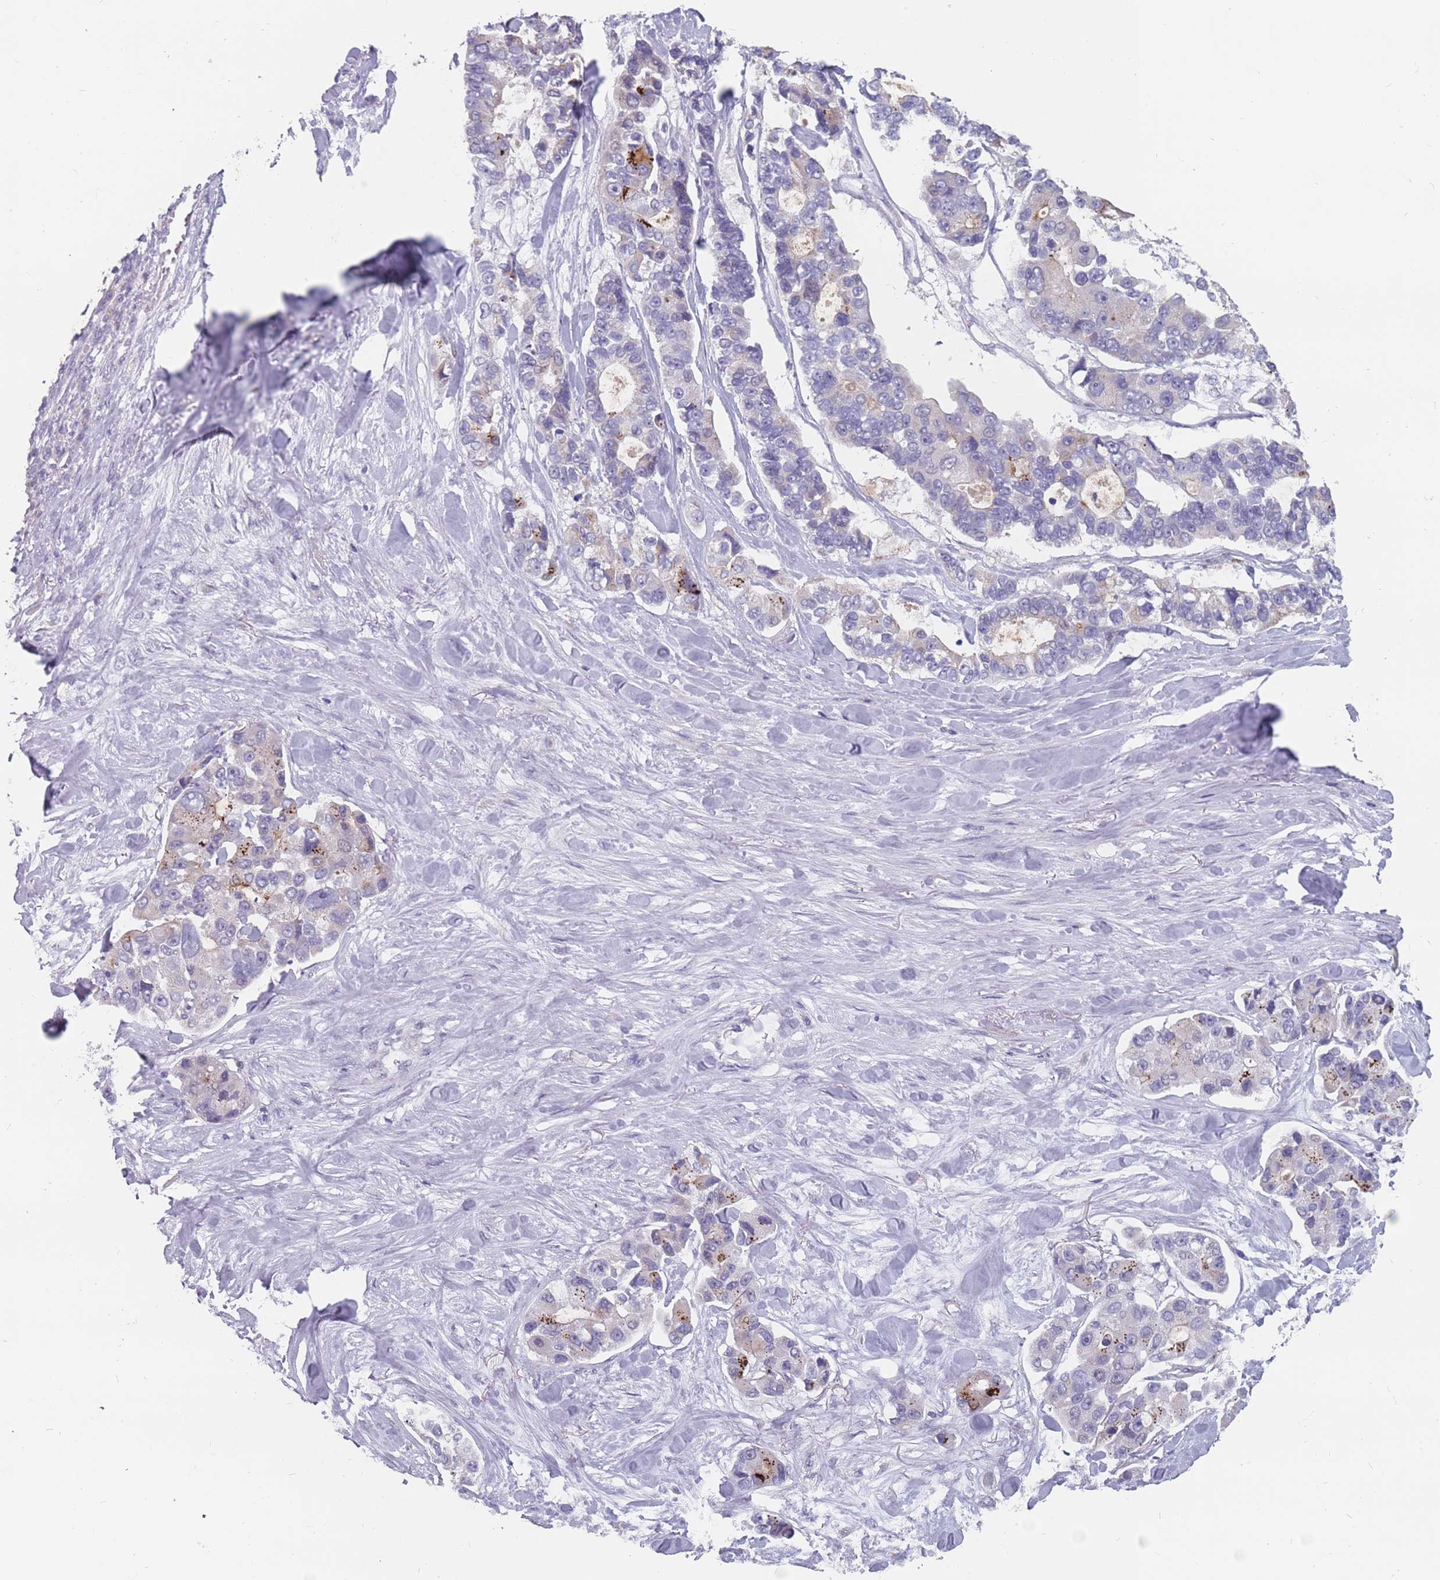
{"staining": {"intensity": "negative", "quantity": "none", "location": "none"}, "tissue": "lung cancer", "cell_type": "Tumor cells", "image_type": "cancer", "snomed": [{"axis": "morphology", "description": "Adenocarcinoma, NOS"}, {"axis": "topography", "description": "Lung"}], "caption": "Immunohistochemistry (IHC) micrograph of neoplastic tissue: human lung cancer stained with DAB demonstrates no significant protein staining in tumor cells.", "gene": "CMTR2", "patient": {"sex": "female", "age": 54}}